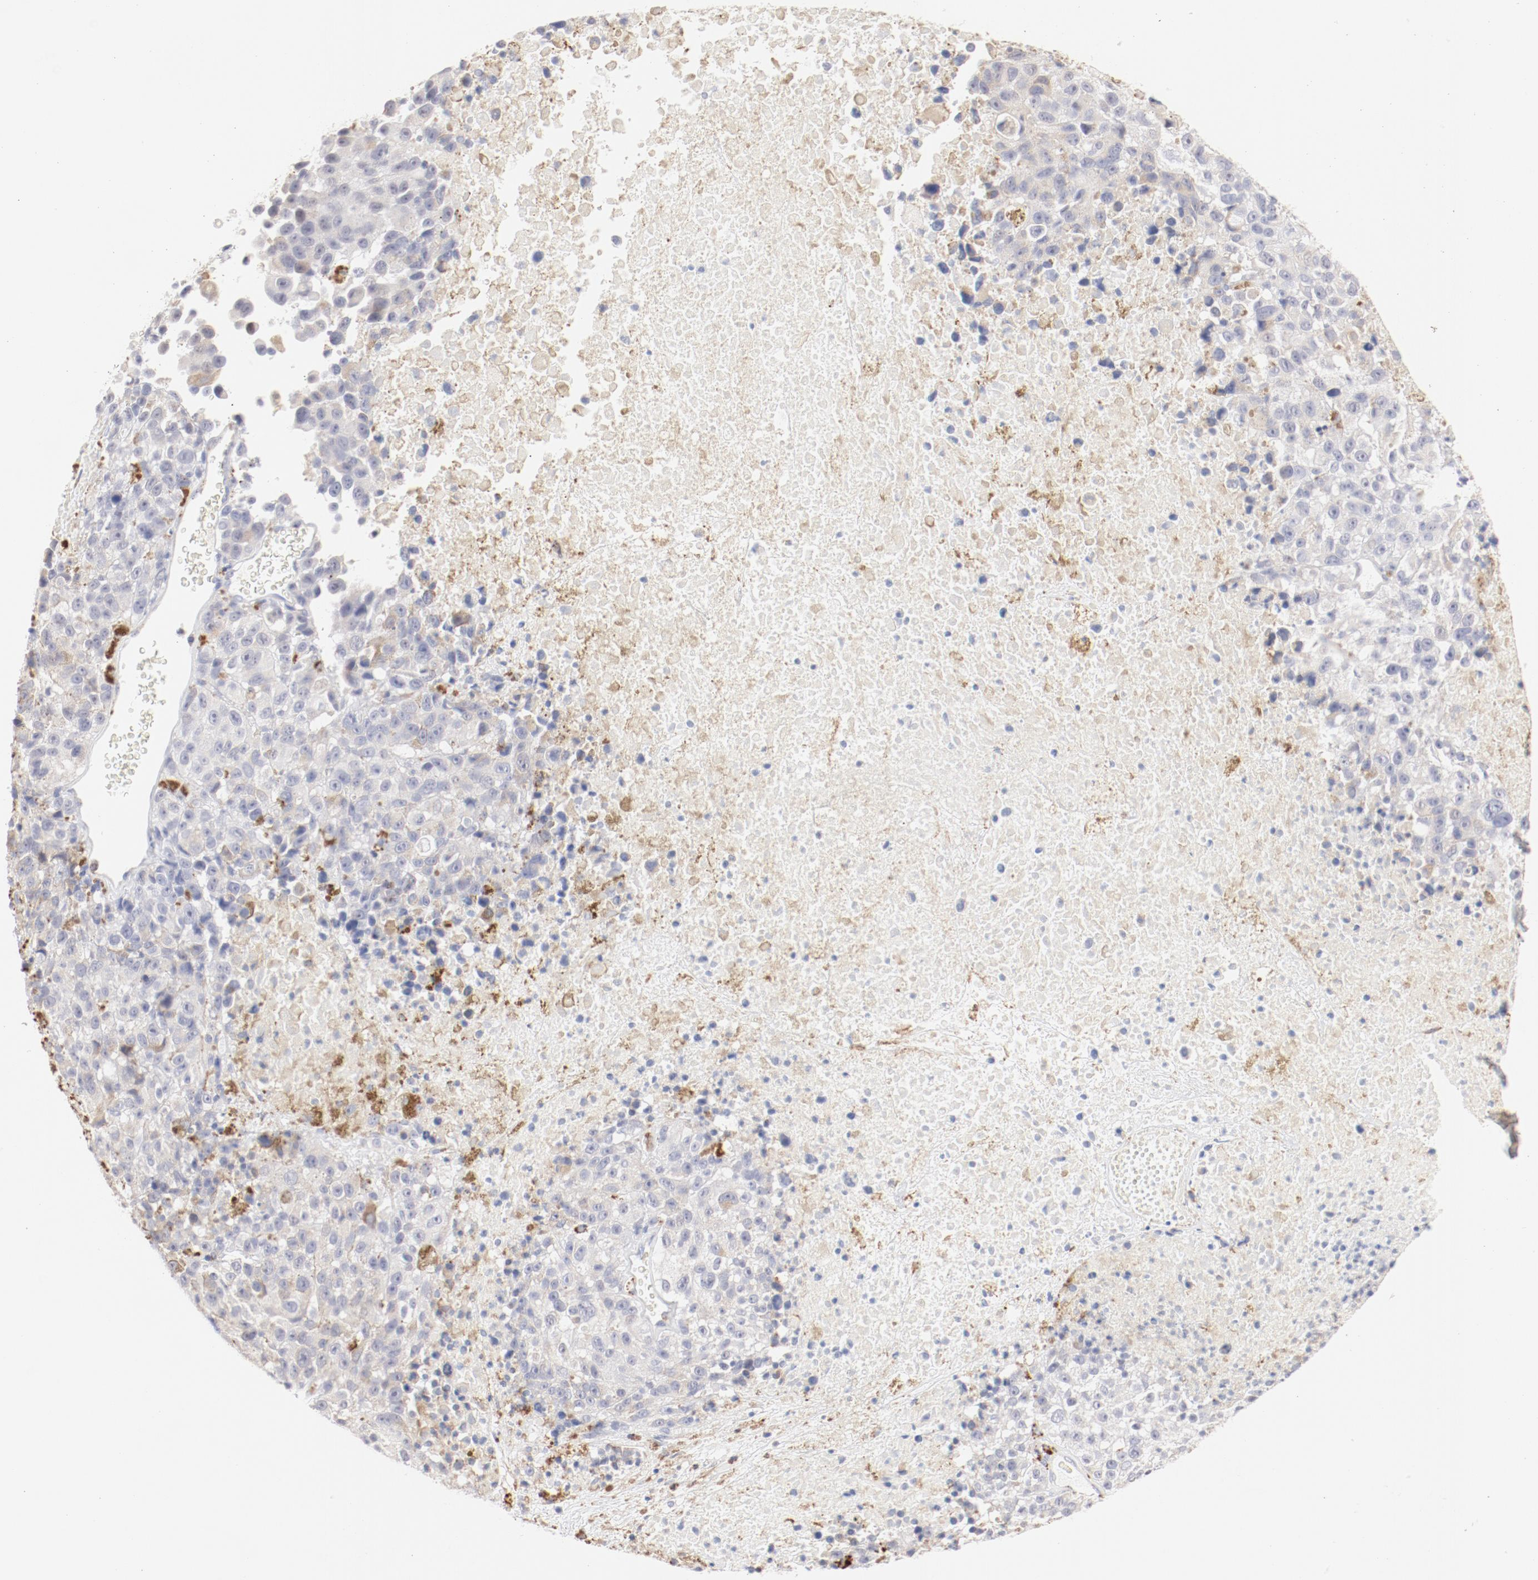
{"staining": {"intensity": "negative", "quantity": "none", "location": "none"}, "tissue": "melanoma", "cell_type": "Tumor cells", "image_type": "cancer", "snomed": [{"axis": "morphology", "description": "Malignant melanoma, Metastatic site"}, {"axis": "topography", "description": "Cerebral cortex"}], "caption": "This is an immunohistochemistry image of malignant melanoma (metastatic site). There is no staining in tumor cells.", "gene": "CTSH", "patient": {"sex": "female", "age": 52}}